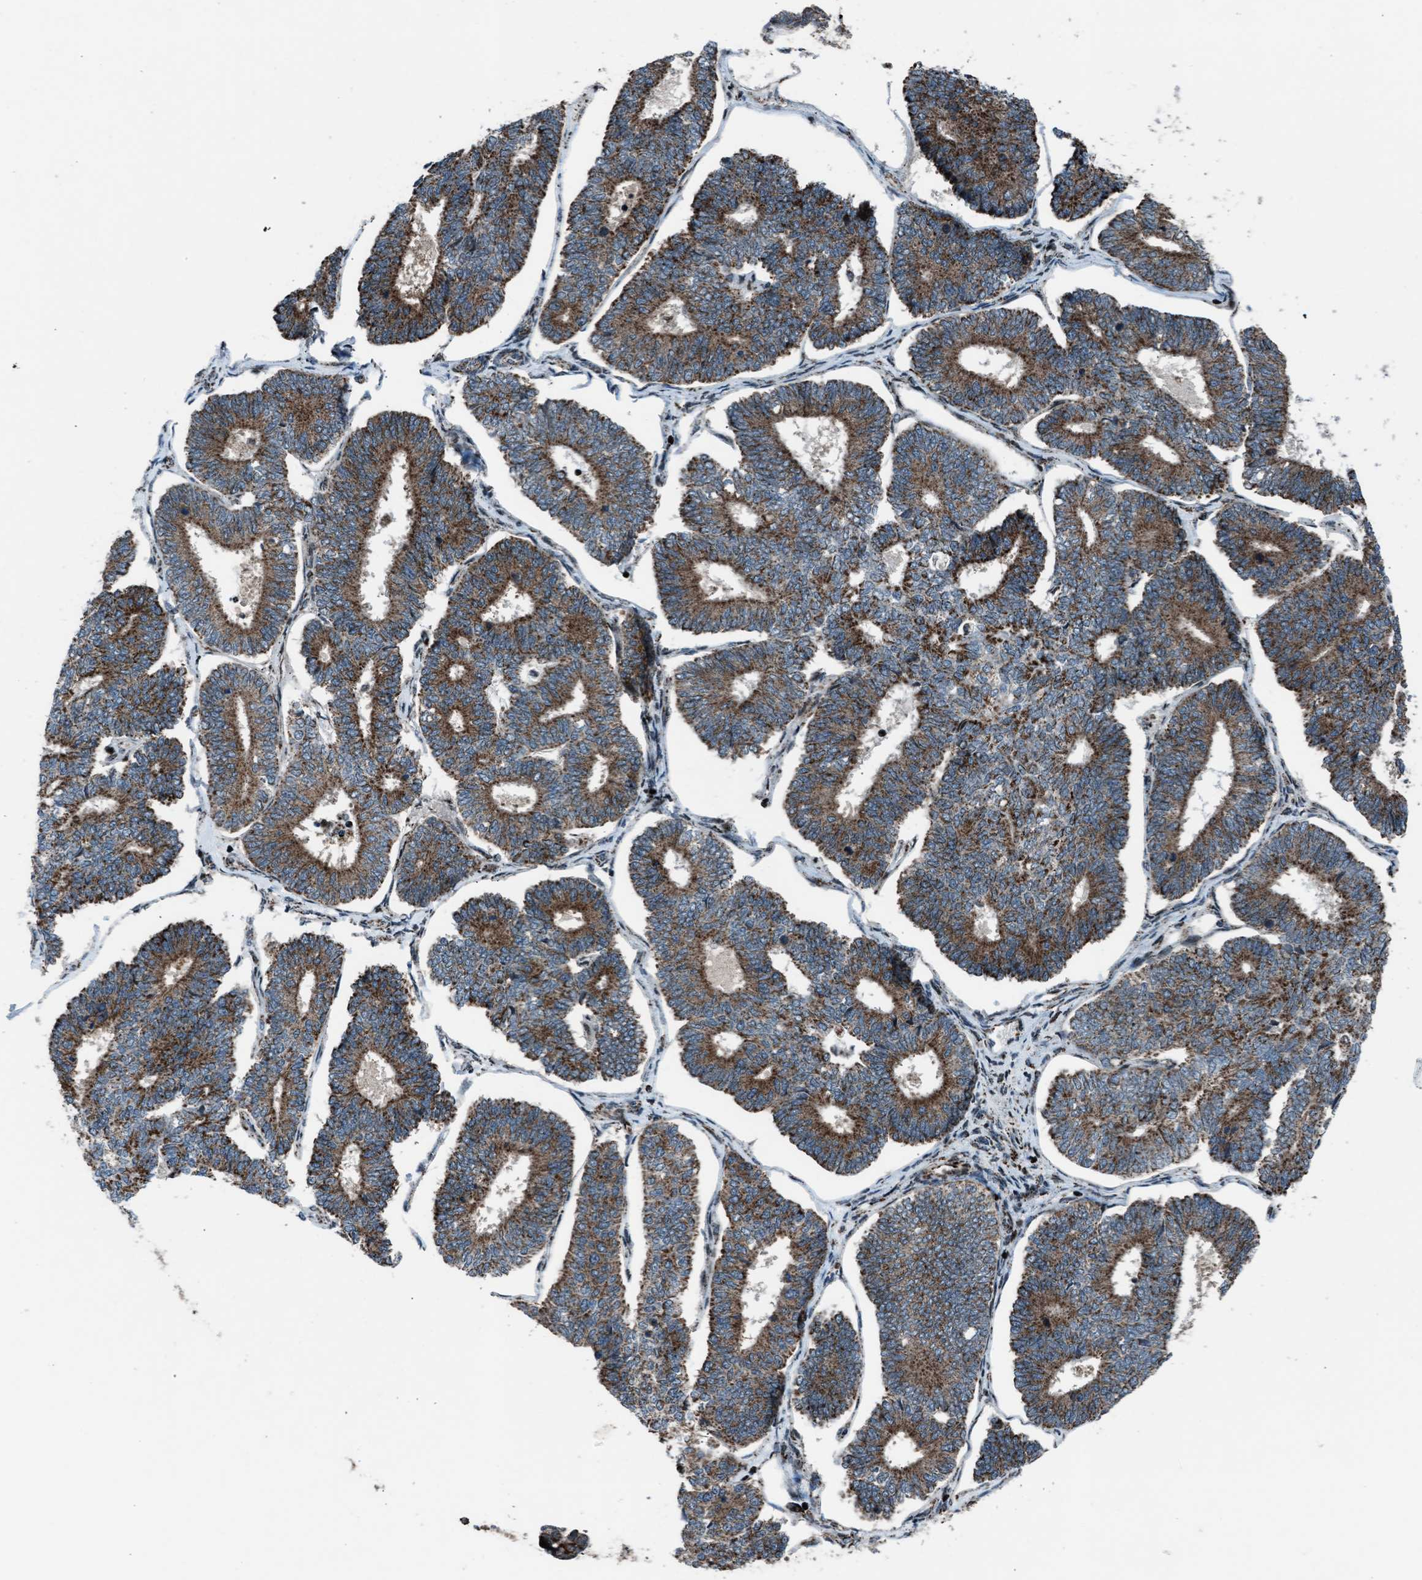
{"staining": {"intensity": "moderate", "quantity": ">75%", "location": "cytoplasmic/membranous"}, "tissue": "endometrial cancer", "cell_type": "Tumor cells", "image_type": "cancer", "snomed": [{"axis": "morphology", "description": "Adenocarcinoma, NOS"}, {"axis": "topography", "description": "Endometrium"}], "caption": "A micrograph of endometrial cancer (adenocarcinoma) stained for a protein shows moderate cytoplasmic/membranous brown staining in tumor cells. The protein is stained brown, and the nuclei are stained in blue (DAB IHC with brightfield microscopy, high magnification).", "gene": "MORC3", "patient": {"sex": "female", "age": 70}}